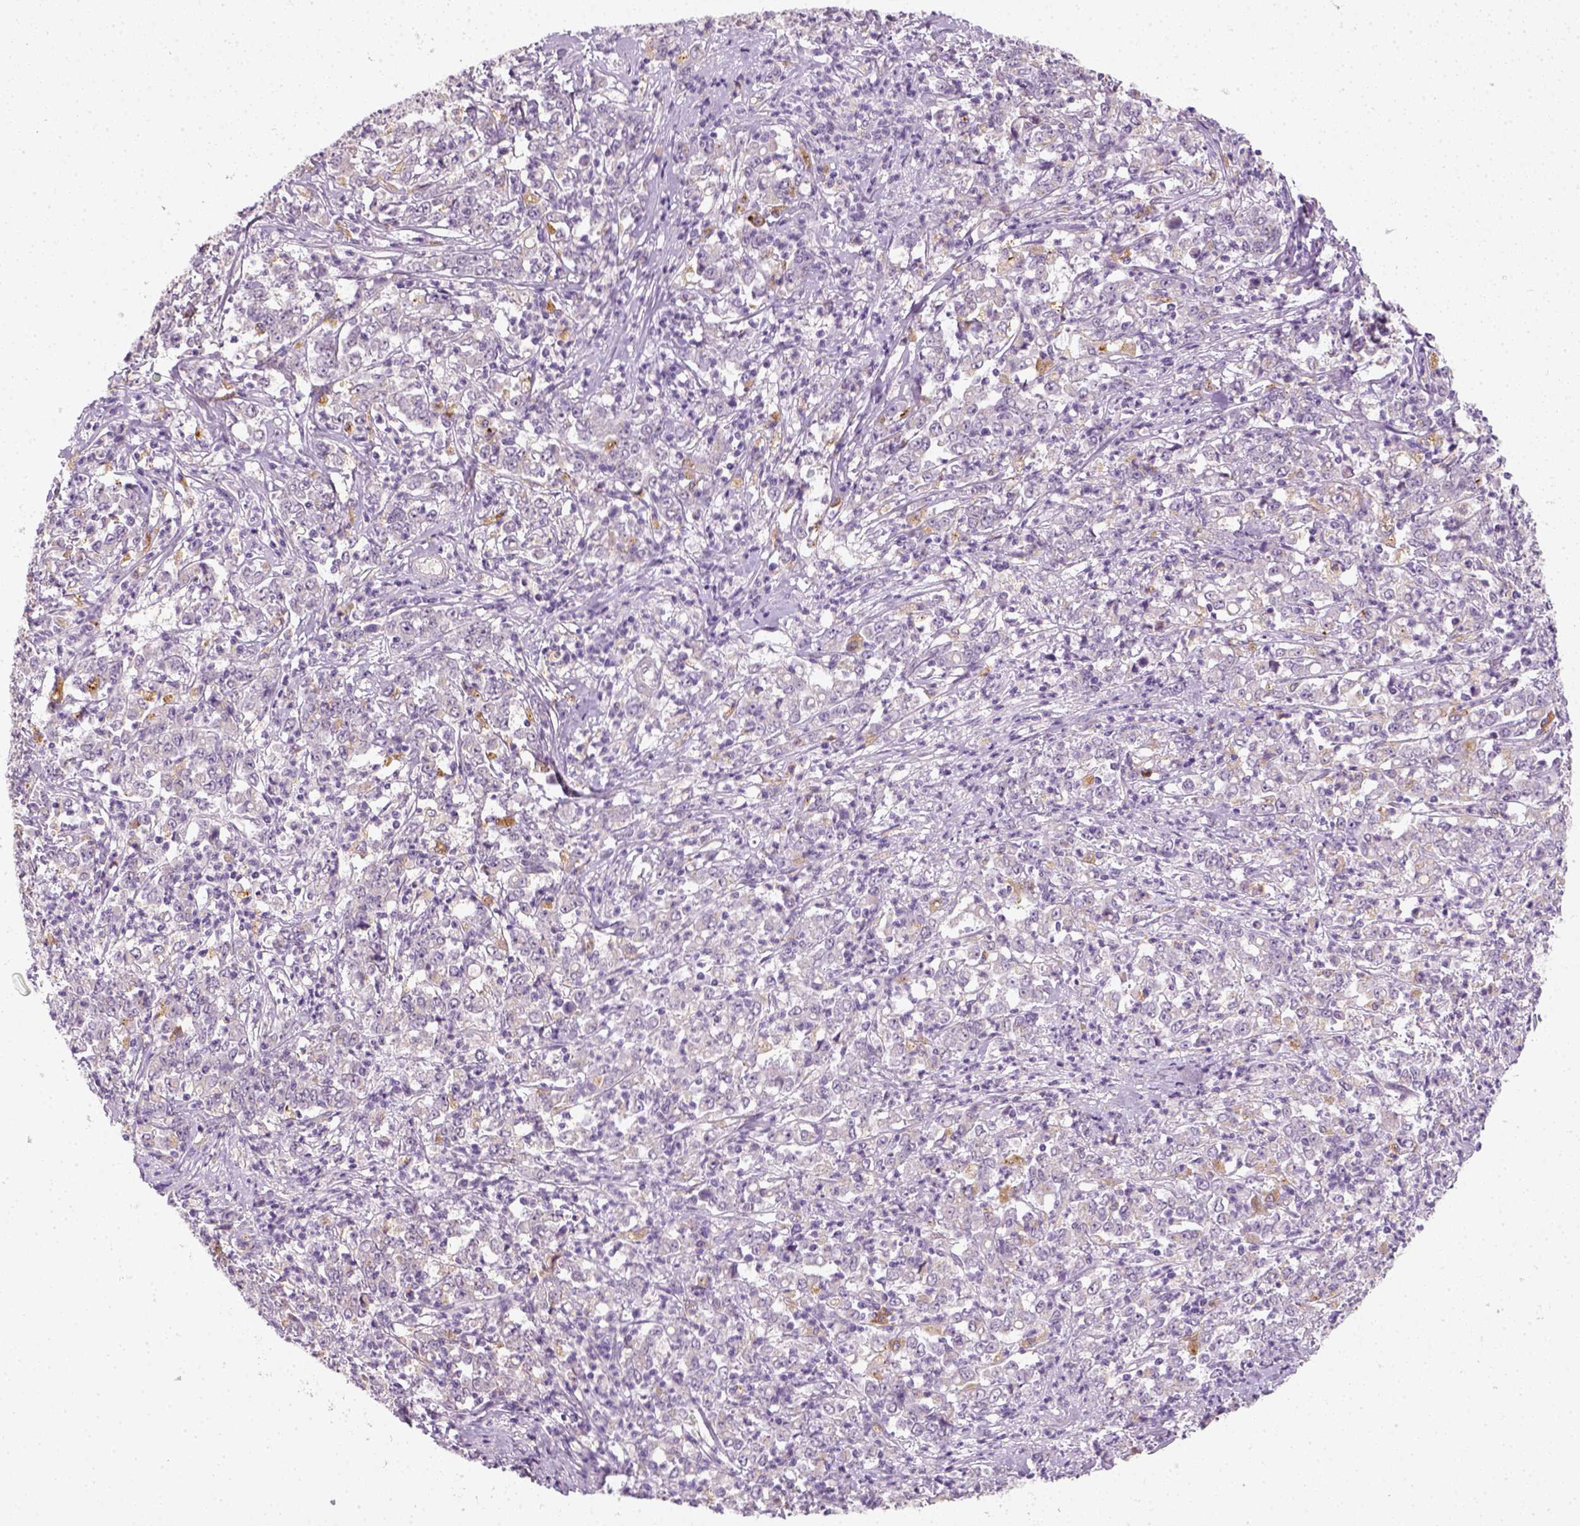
{"staining": {"intensity": "negative", "quantity": "none", "location": "none"}, "tissue": "stomach cancer", "cell_type": "Tumor cells", "image_type": "cancer", "snomed": [{"axis": "morphology", "description": "Adenocarcinoma, NOS"}, {"axis": "topography", "description": "Stomach, lower"}], "caption": "DAB immunohistochemical staining of human stomach cancer (adenocarcinoma) displays no significant staining in tumor cells.", "gene": "FAM163B", "patient": {"sex": "female", "age": 71}}